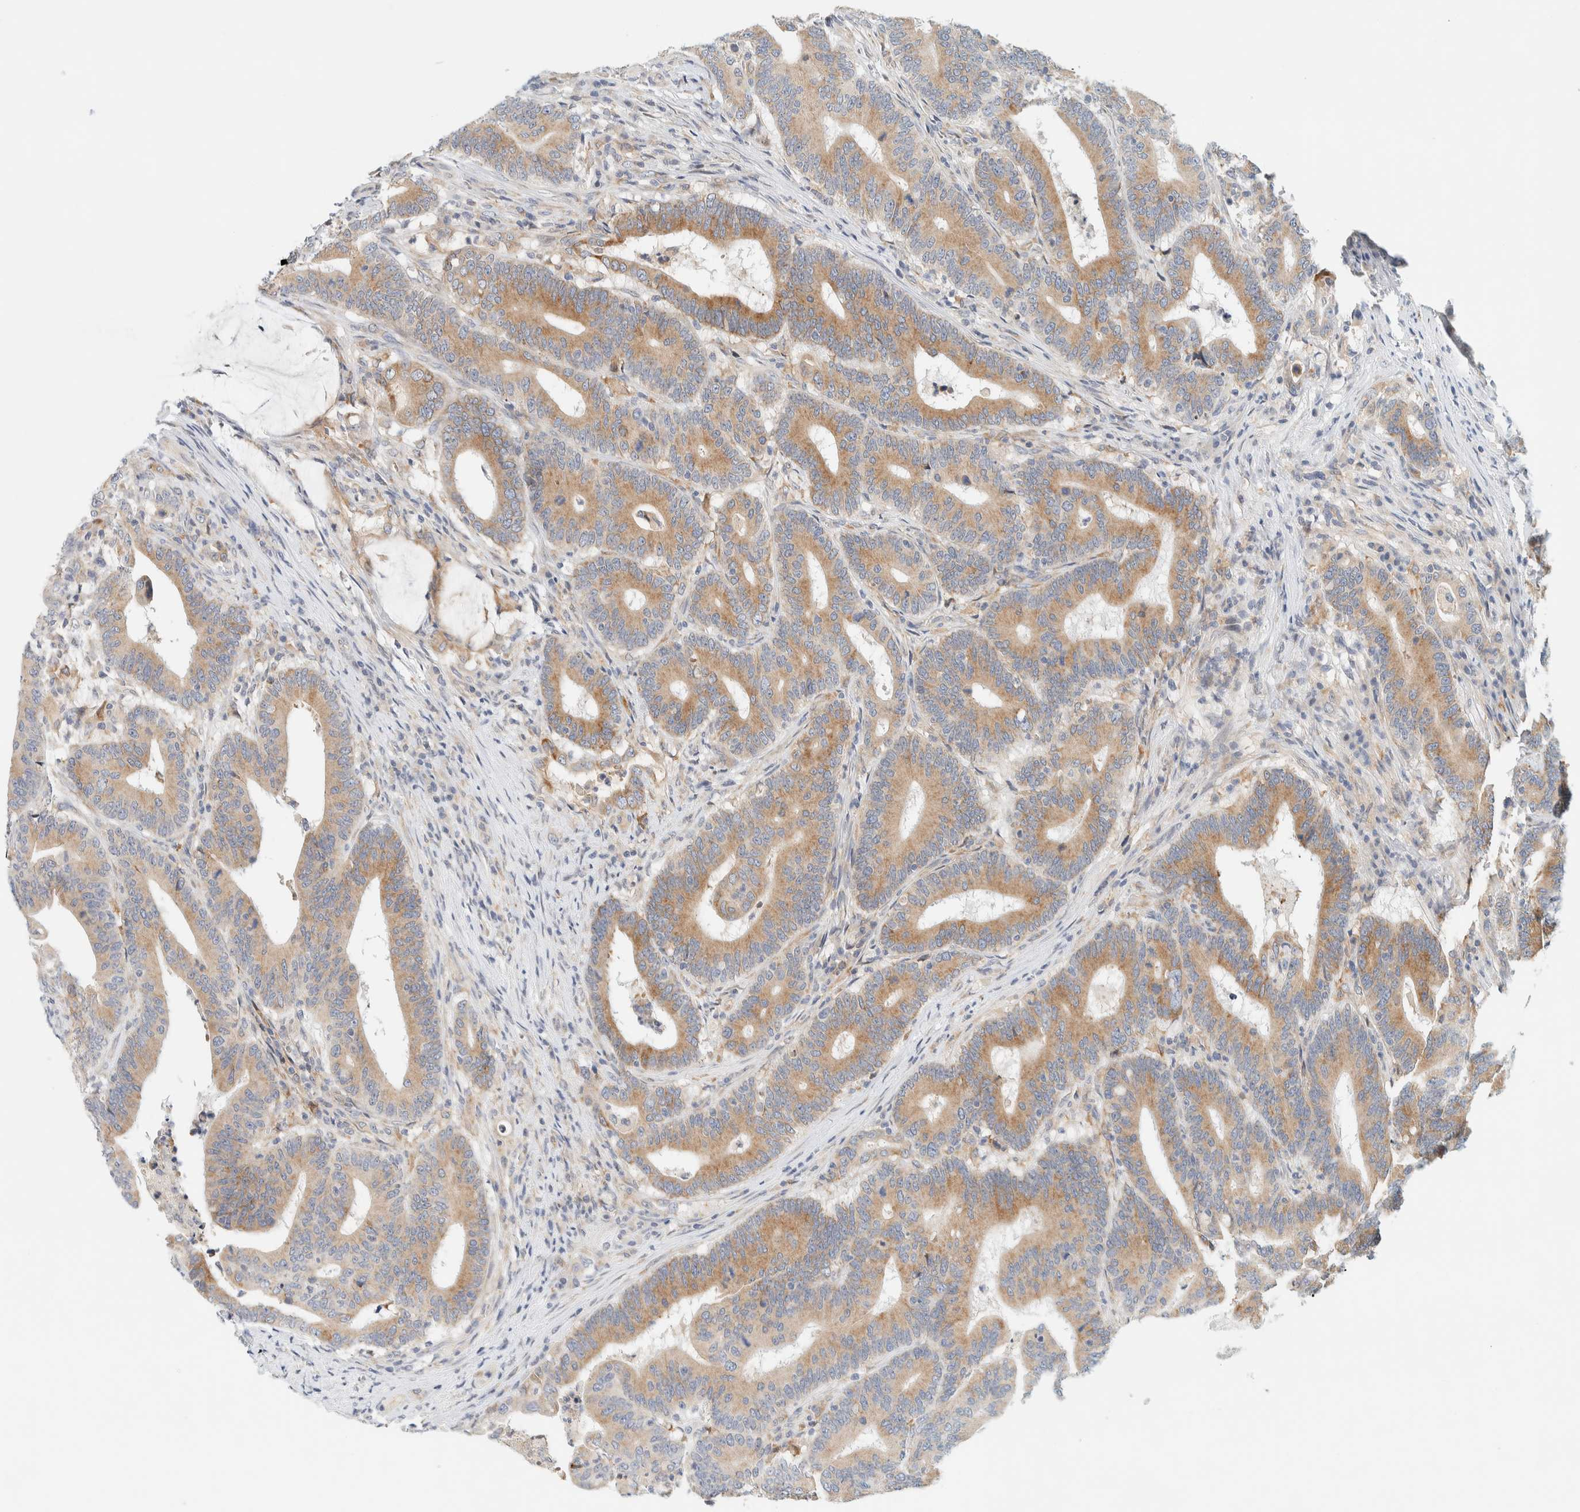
{"staining": {"intensity": "moderate", "quantity": ">75%", "location": "cytoplasmic/membranous"}, "tissue": "colorectal cancer", "cell_type": "Tumor cells", "image_type": "cancer", "snomed": [{"axis": "morphology", "description": "Adenocarcinoma, NOS"}, {"axis": "topography", "description": "Colon"}], "caption": "Protein expression by immunohistochemistry (IHC) demonstrates moderate cytoplasmic/membranous staining in approximately >75% of tumor cells in colorectal cancer (adenocarcinoma).", "gene": "SUMF2", "patient": {"sex": "female", "age": 66}}